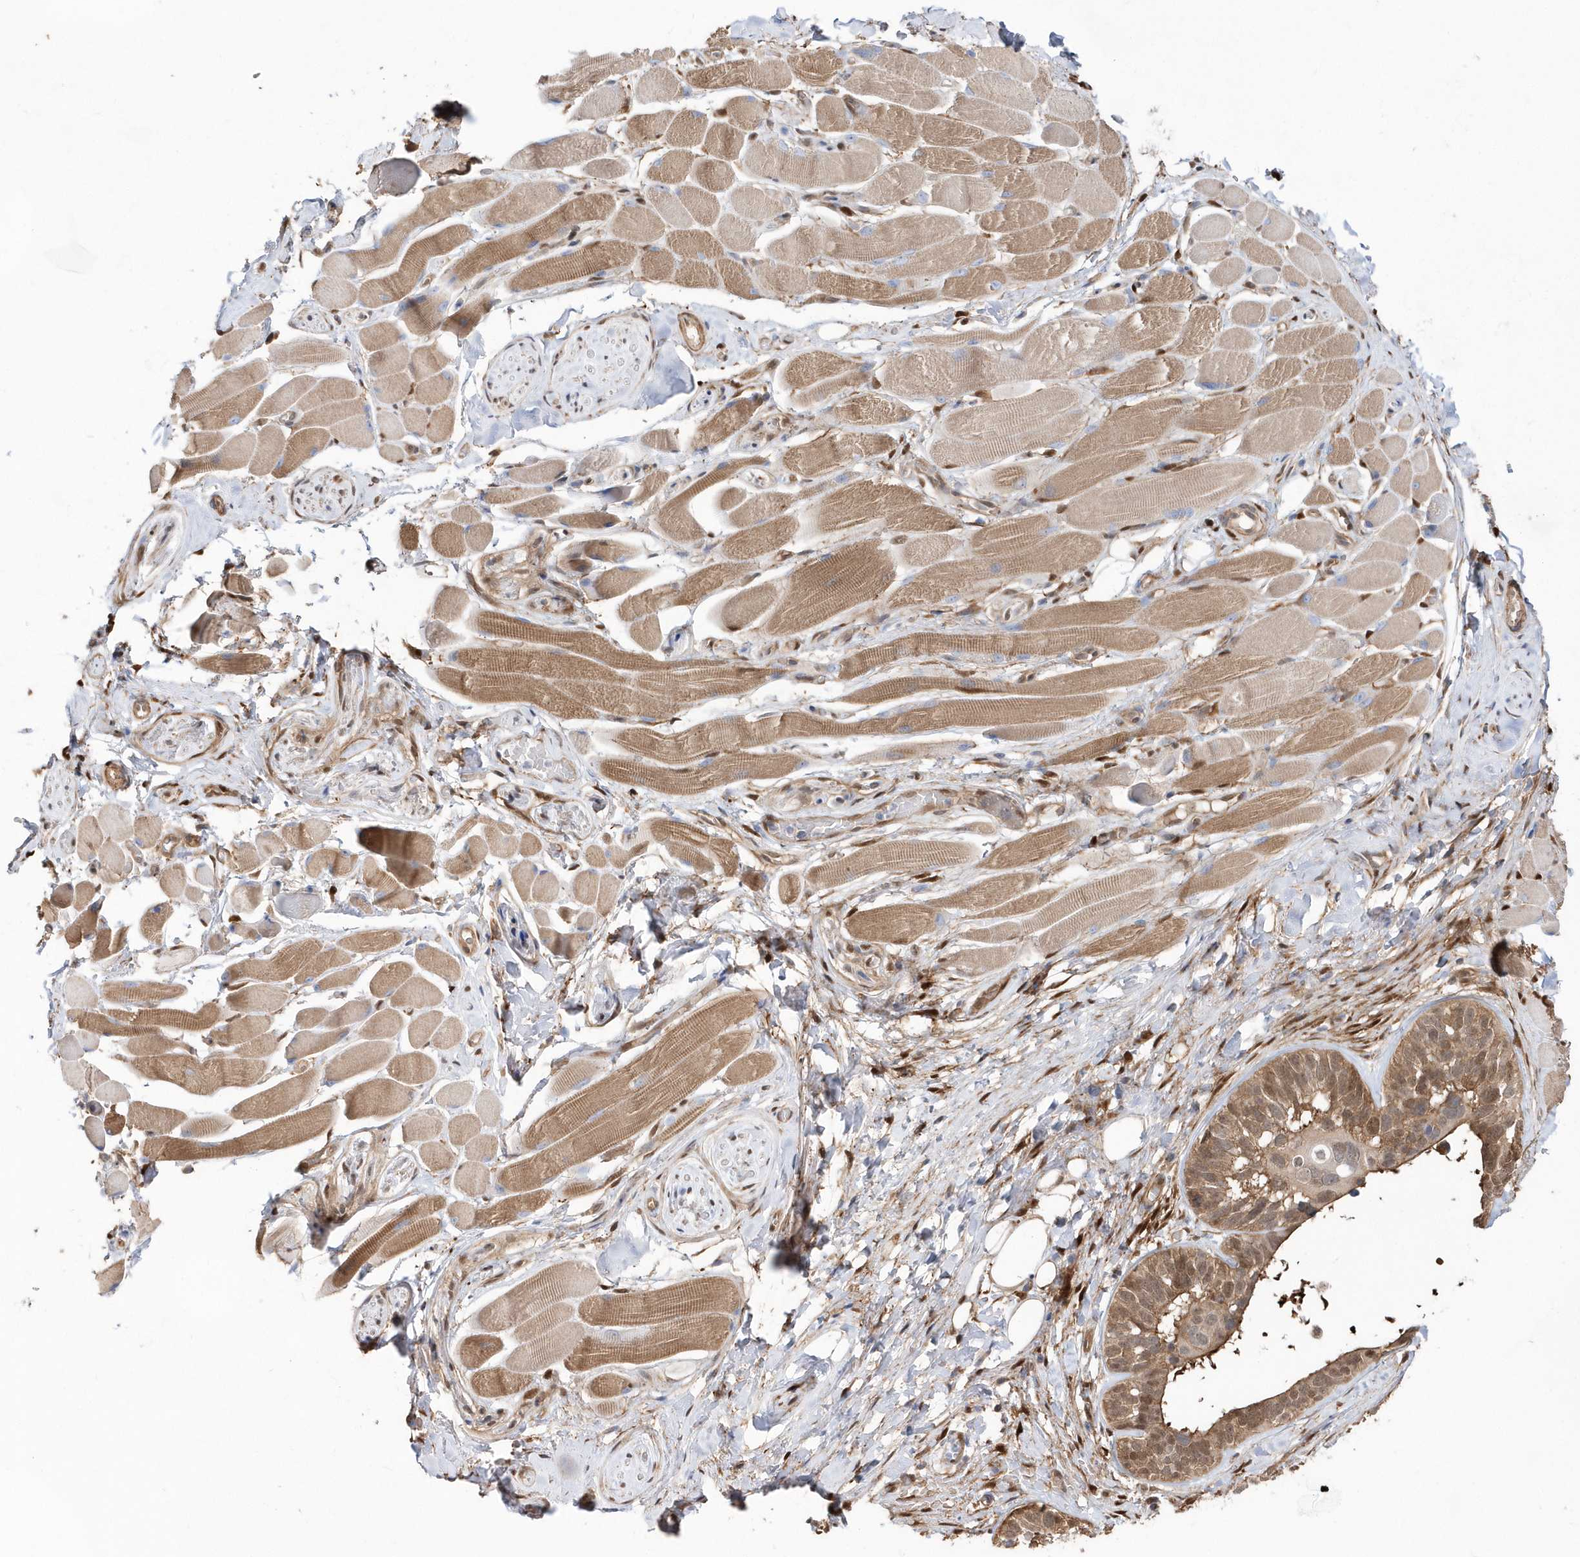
{"staining": {"intensity": "moderate", "quantity": ">75%", "location": "cytoplasmic/membranous,nuclear"}, "tissue": "skin cancer", "cell_type": "Tumor cells", "image_type": "cancer", "snomed": [{"axis": "morphology", "description": "Basal cell carcinoma"}, {"axis": "topography", "description": "Skin"}], "caption": "There is medium levels of moderate cytoplasmic/membranous and nuclear positivity in tumor cells of skin basal cell carcinoma, as demonstrated by immunohistochemical staining (brown color).", "gene": "BDH2", "patient": {"sex": "male", "age": 62}}